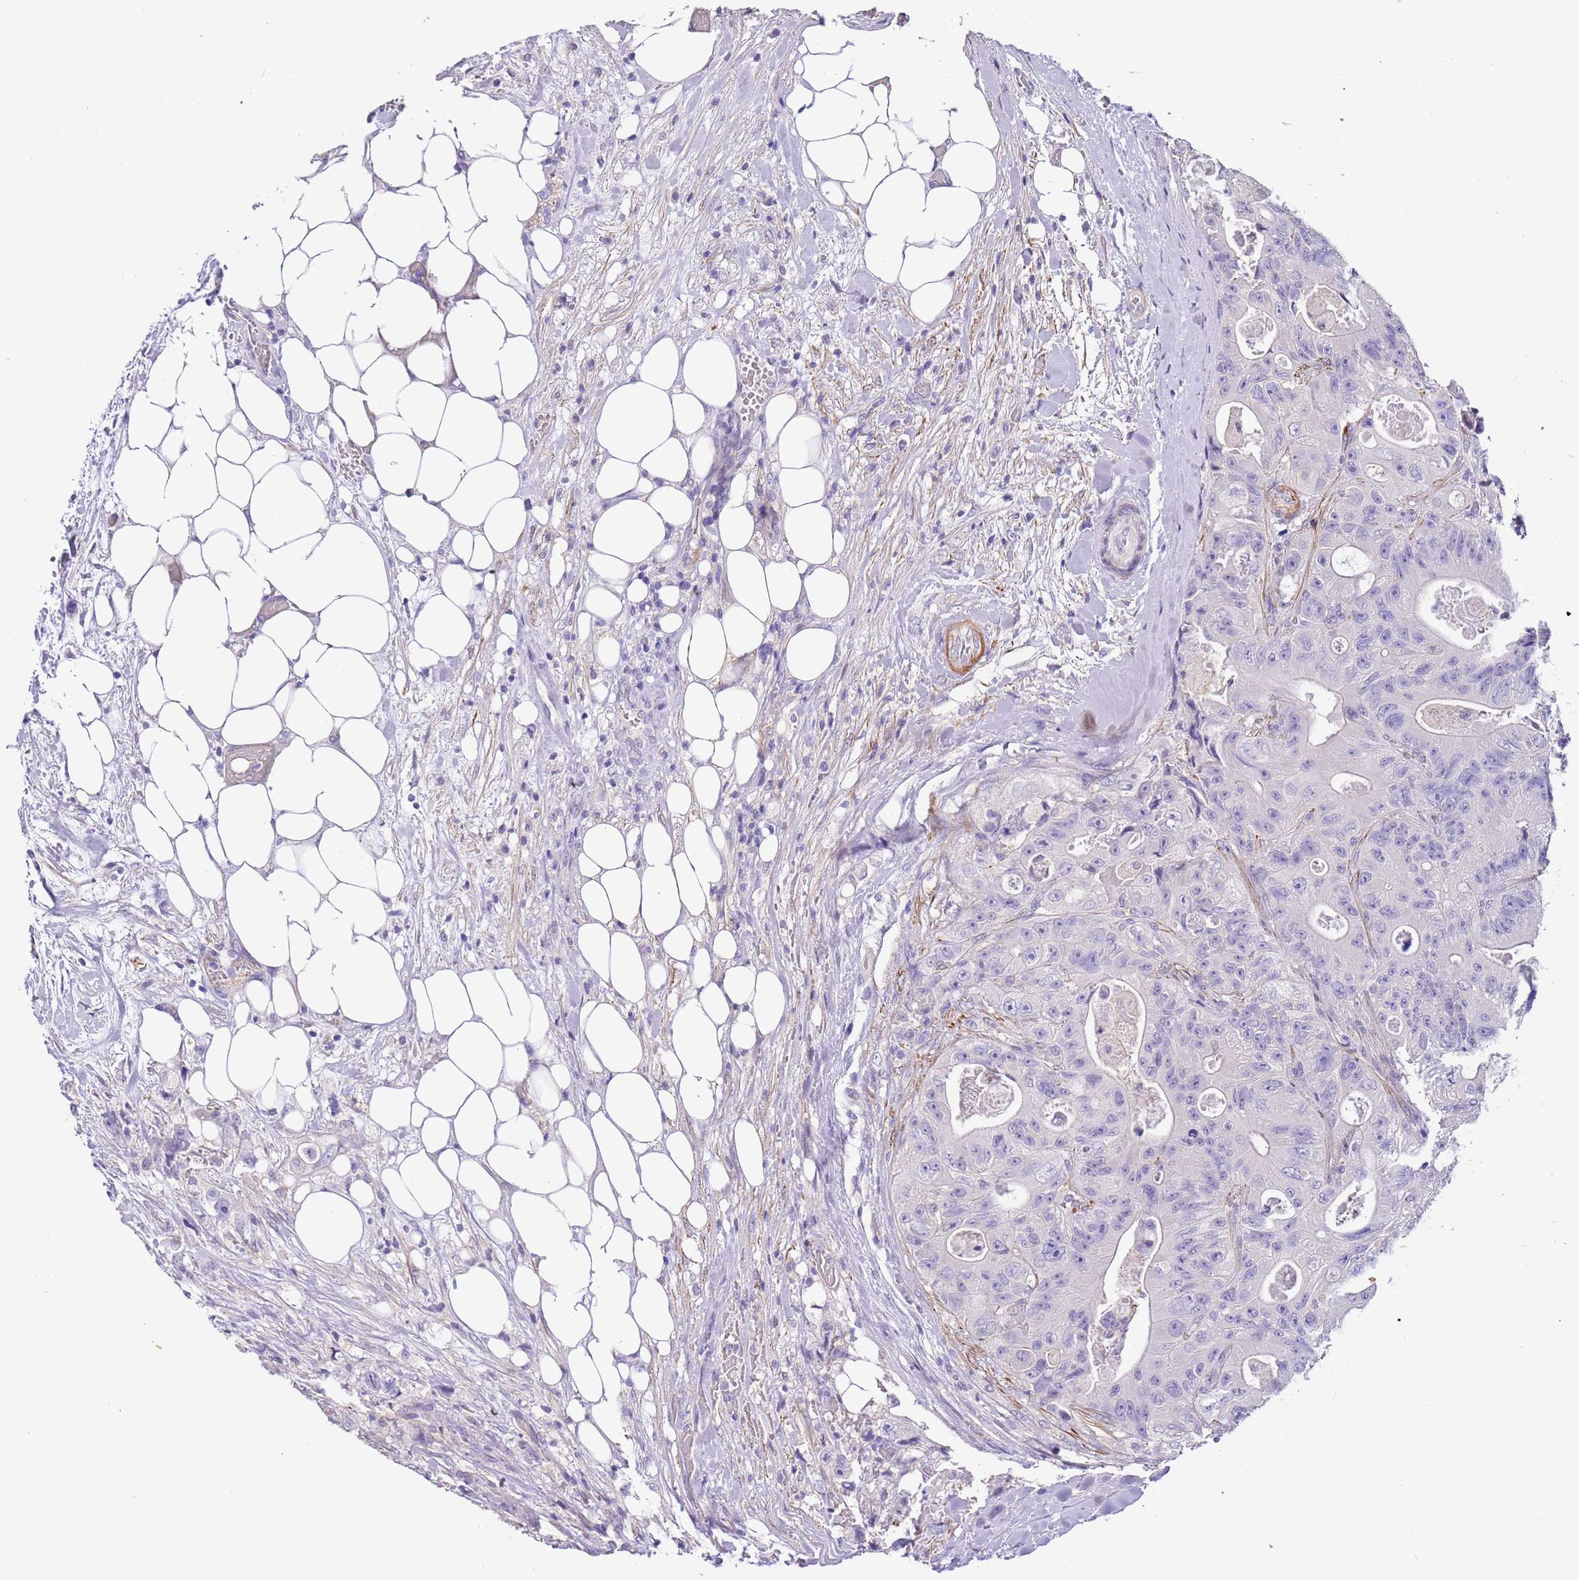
{"staining": {"intensity": "negative", "quantity": "none", "location": "none"}, "tissue": "colorectal cancer", "cell_type": "Tumor cells", "image_type": "cancer", "snomed": [{"axis": "morphology", "description": "Adenocarcinoma, NOS"}, {"axis": "topography", "description": "Colon"}], "caption": "Histopathology image shows no significant protein staining in tumor cells of colorectal adenocarcinoma. (DAB (3,3'-diaminobenzidine) IHC, high magnification).", "gene": "PCGF2", "patient": {"sex": "female", "age": 46}}